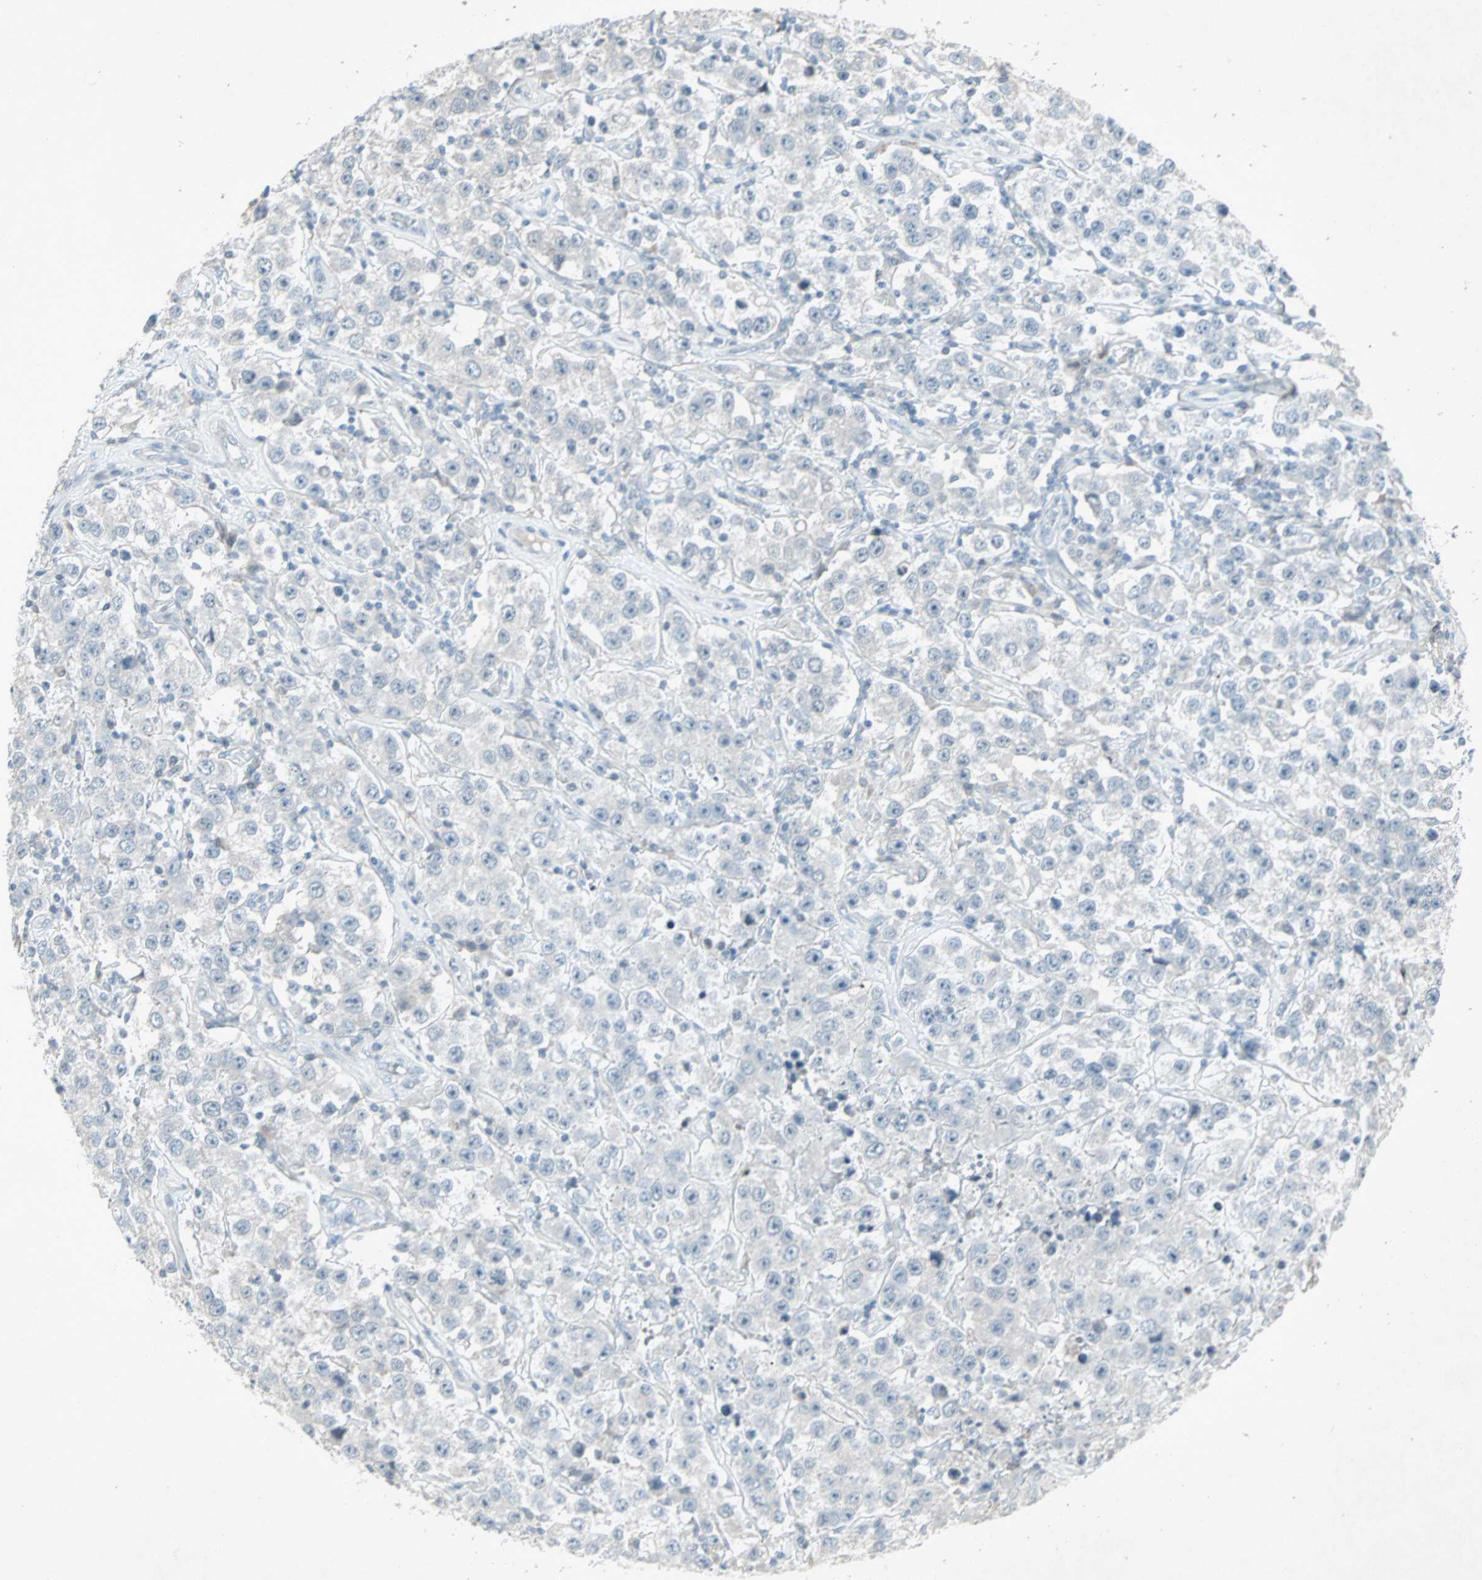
{"staining": {"intensity": "negative", "quantity": "none", "location": "none"}, "tissue": "testis cancer", "cell_type": "Tumor cells", "image_type": "cancer", "snomed": [{"axis": "morphology", "description": "Seminoma, NOS"}, {"axis": "topography", "description": "Testis"}], "caption": "Testis cancer (seminoma) was stained to show a protein in brown. There is no significant expression in tumor cells. The staining was performed using DAB (3,3'-diaminobenzidine) to visualize the protein expression in brown, while the nuclei were stained in blue with hematoxylin (Magnification: 20x).", "gene": "LANCL3", "patient": {"sex": "male", "age": 52}}